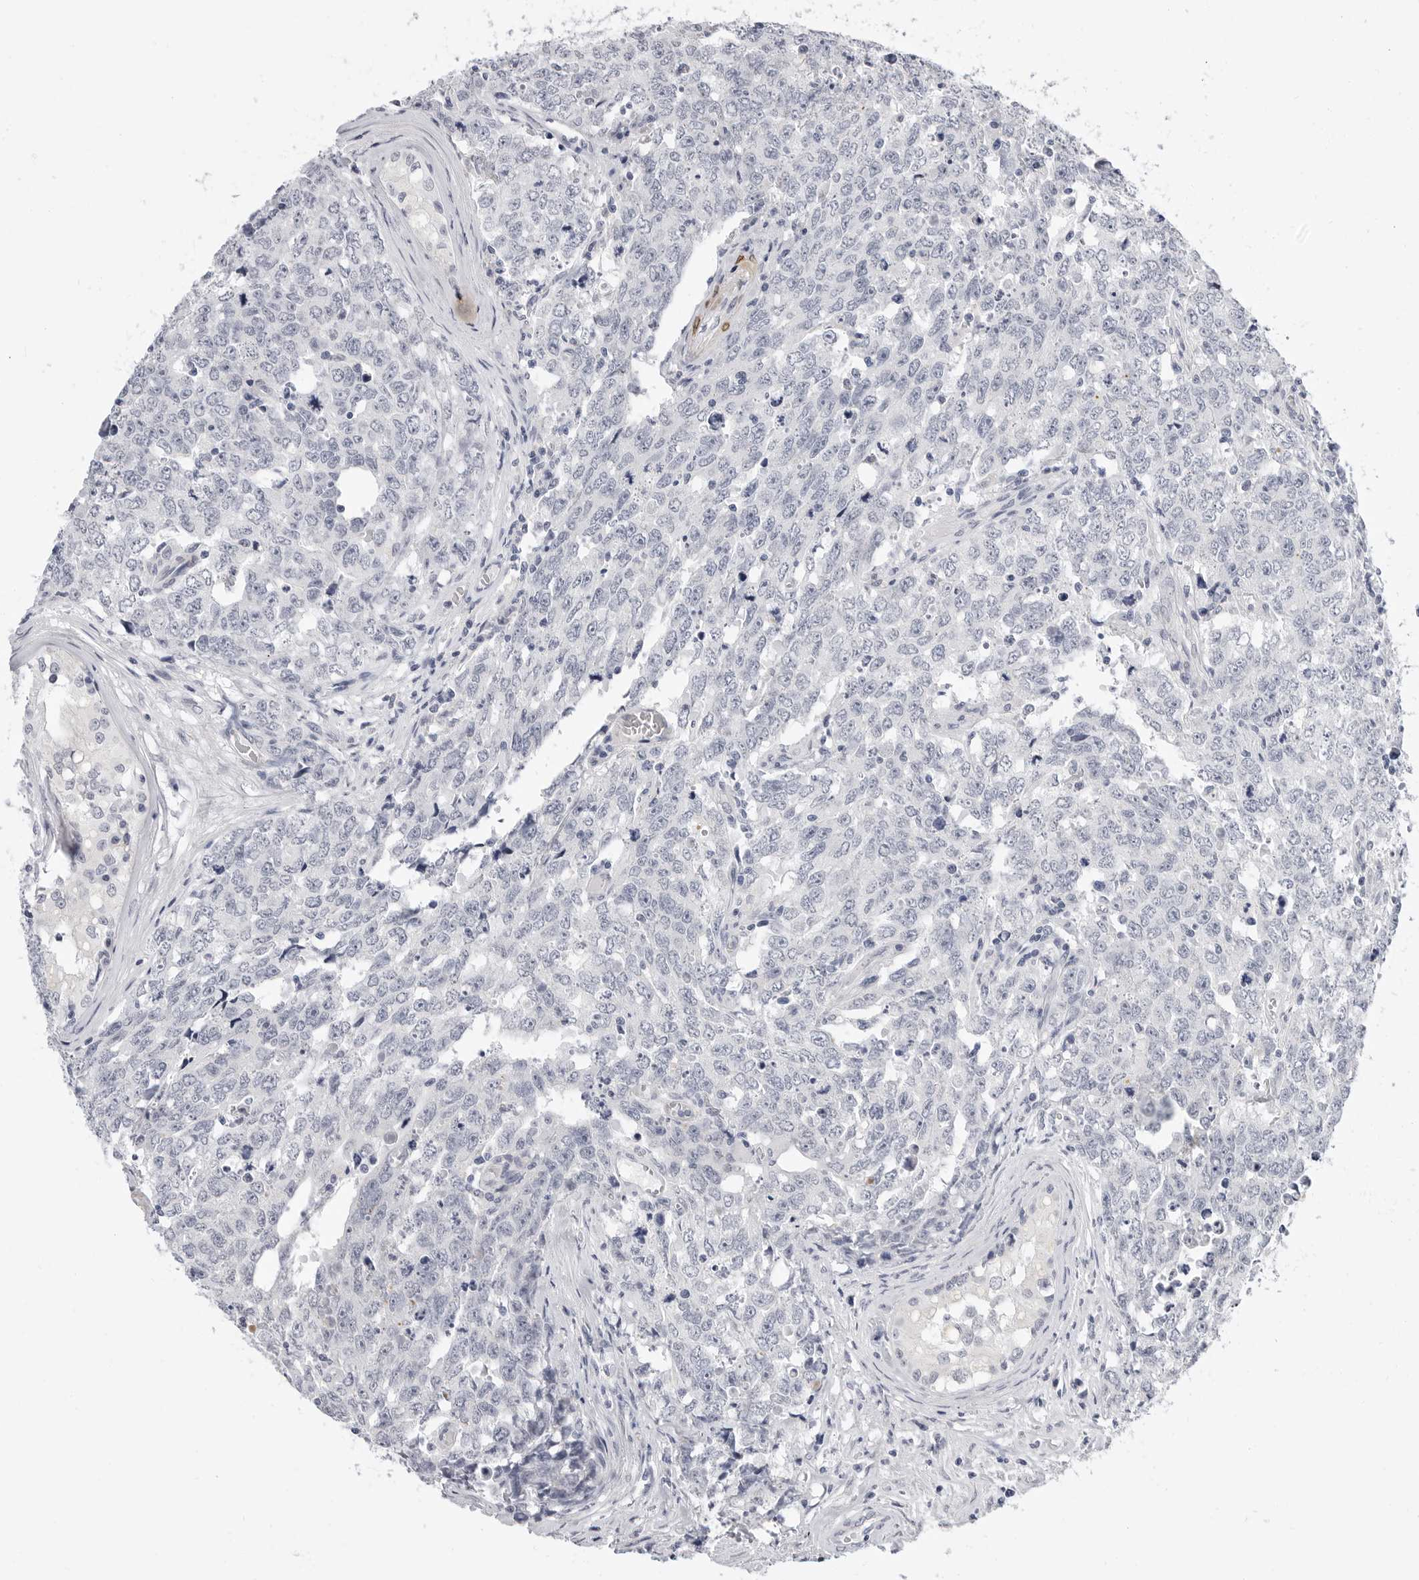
{"staining": {"intensity": "negative", "quantity": "none", "location": "none"}, "tissue": "testis cancer", "cell_type": "Tumor cells", "image_type": "cancer", "snomed": [{"axis": "morphology", "description": "Carcinoma, Embryonal, NOS"}, {"axis": "topography", "description": "Testis"}], "caption": "There is no significant staining in tumor cells of testis cancer.", "gene": "PLN", "patient": {"sex": "male", "age": 28}}